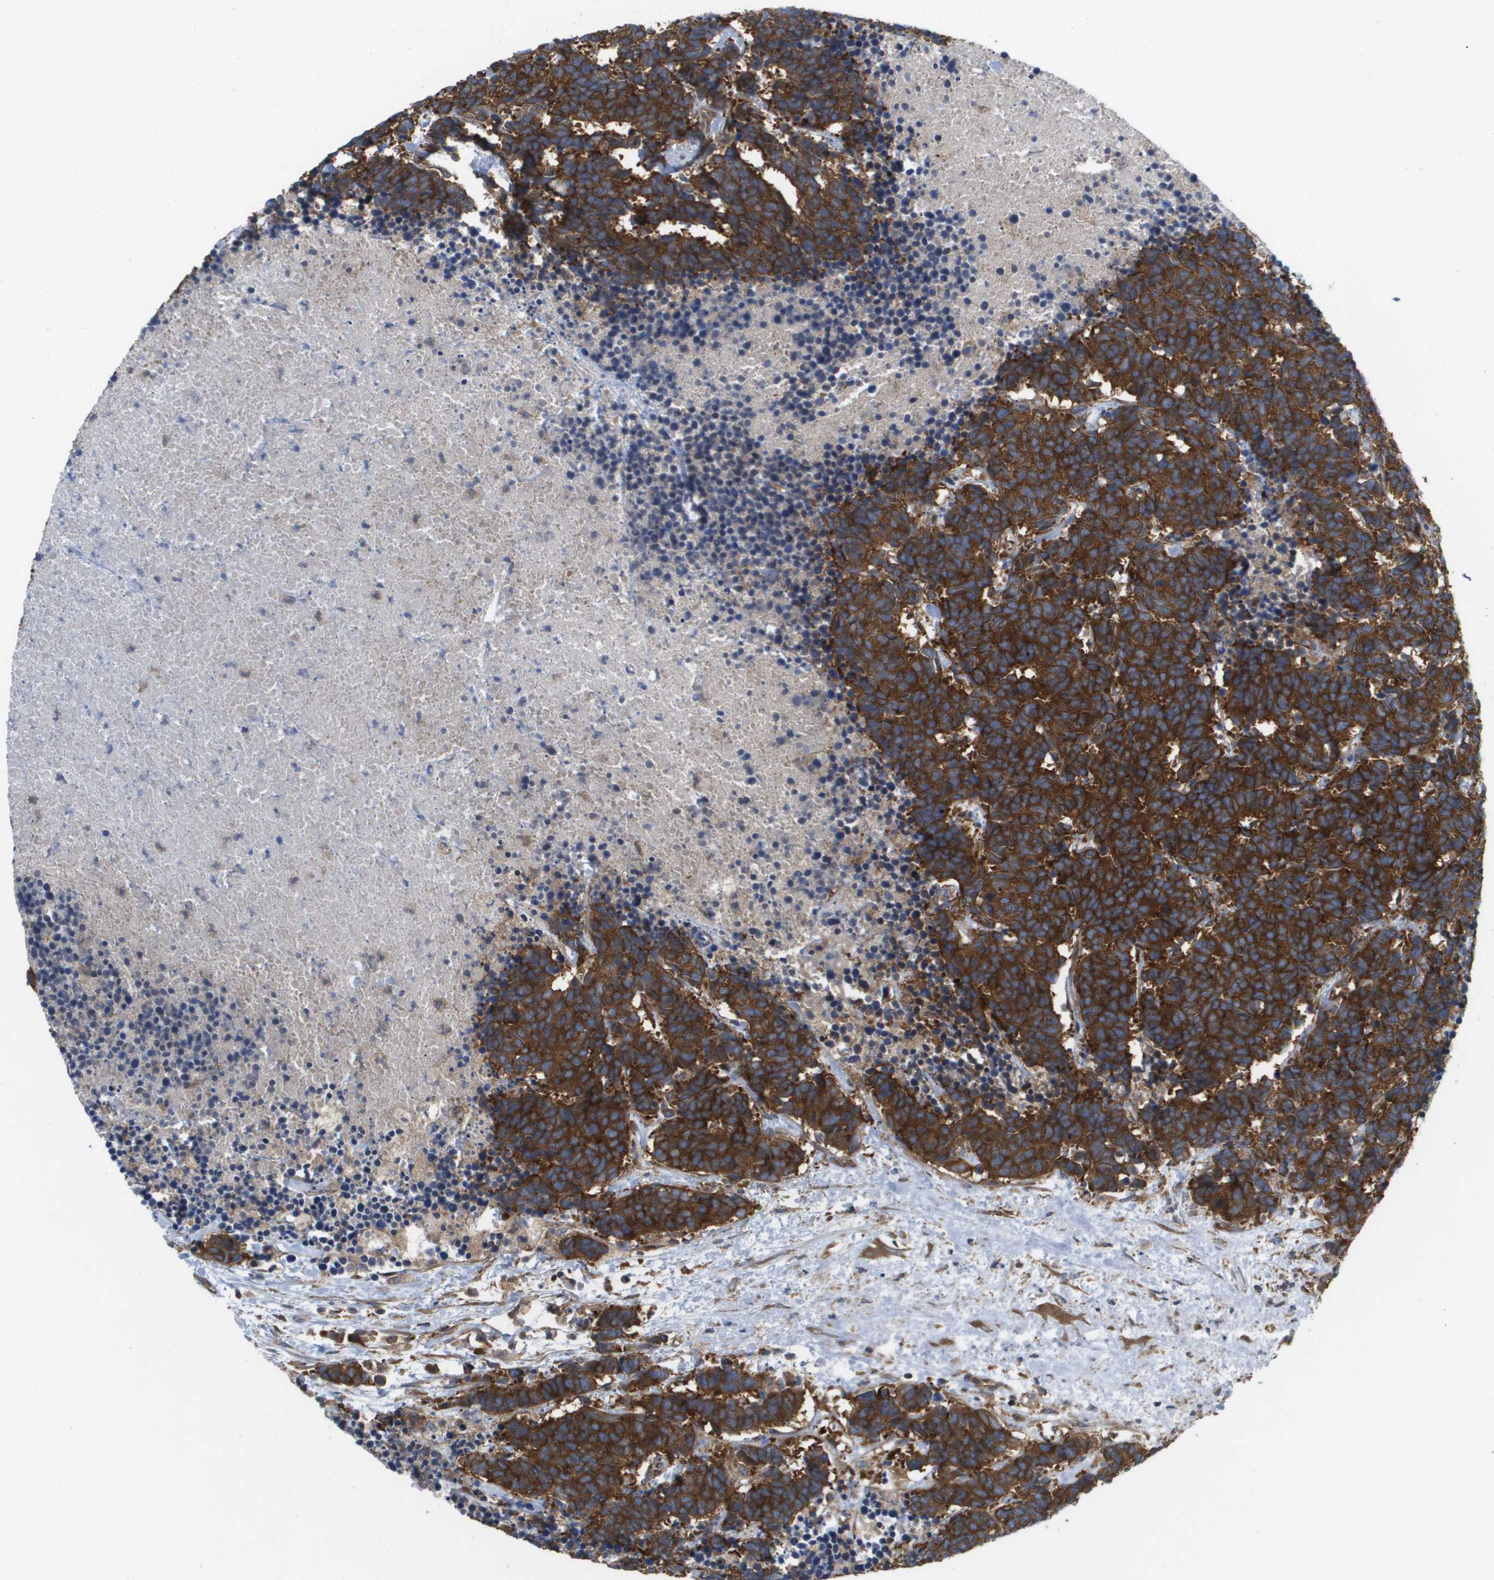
{"staining": {"intensity": "strong", "quantity": ">75%", "location": "cytoplasmic/membranous"}, "tissue": "carcinoid", "cell_type": "Tumor cells", "image_type": "cancer", "snomed": [{"axis": "morphology", "description": "Carcinoma, NOS"}, {"axis": "morphology", "description": "Carcinoid, malignant, NOS"}, {"axis": "topography", "description": "Urinary bladder"}], "caption": "Strong cytoplasmic/membranous positivity for a protein is seen in approximately >75% of tumor cells of carcinoid using immunohistochemistry.", "gene": "EIF4G2", "patient": {"sex": "male", "age": 57}}